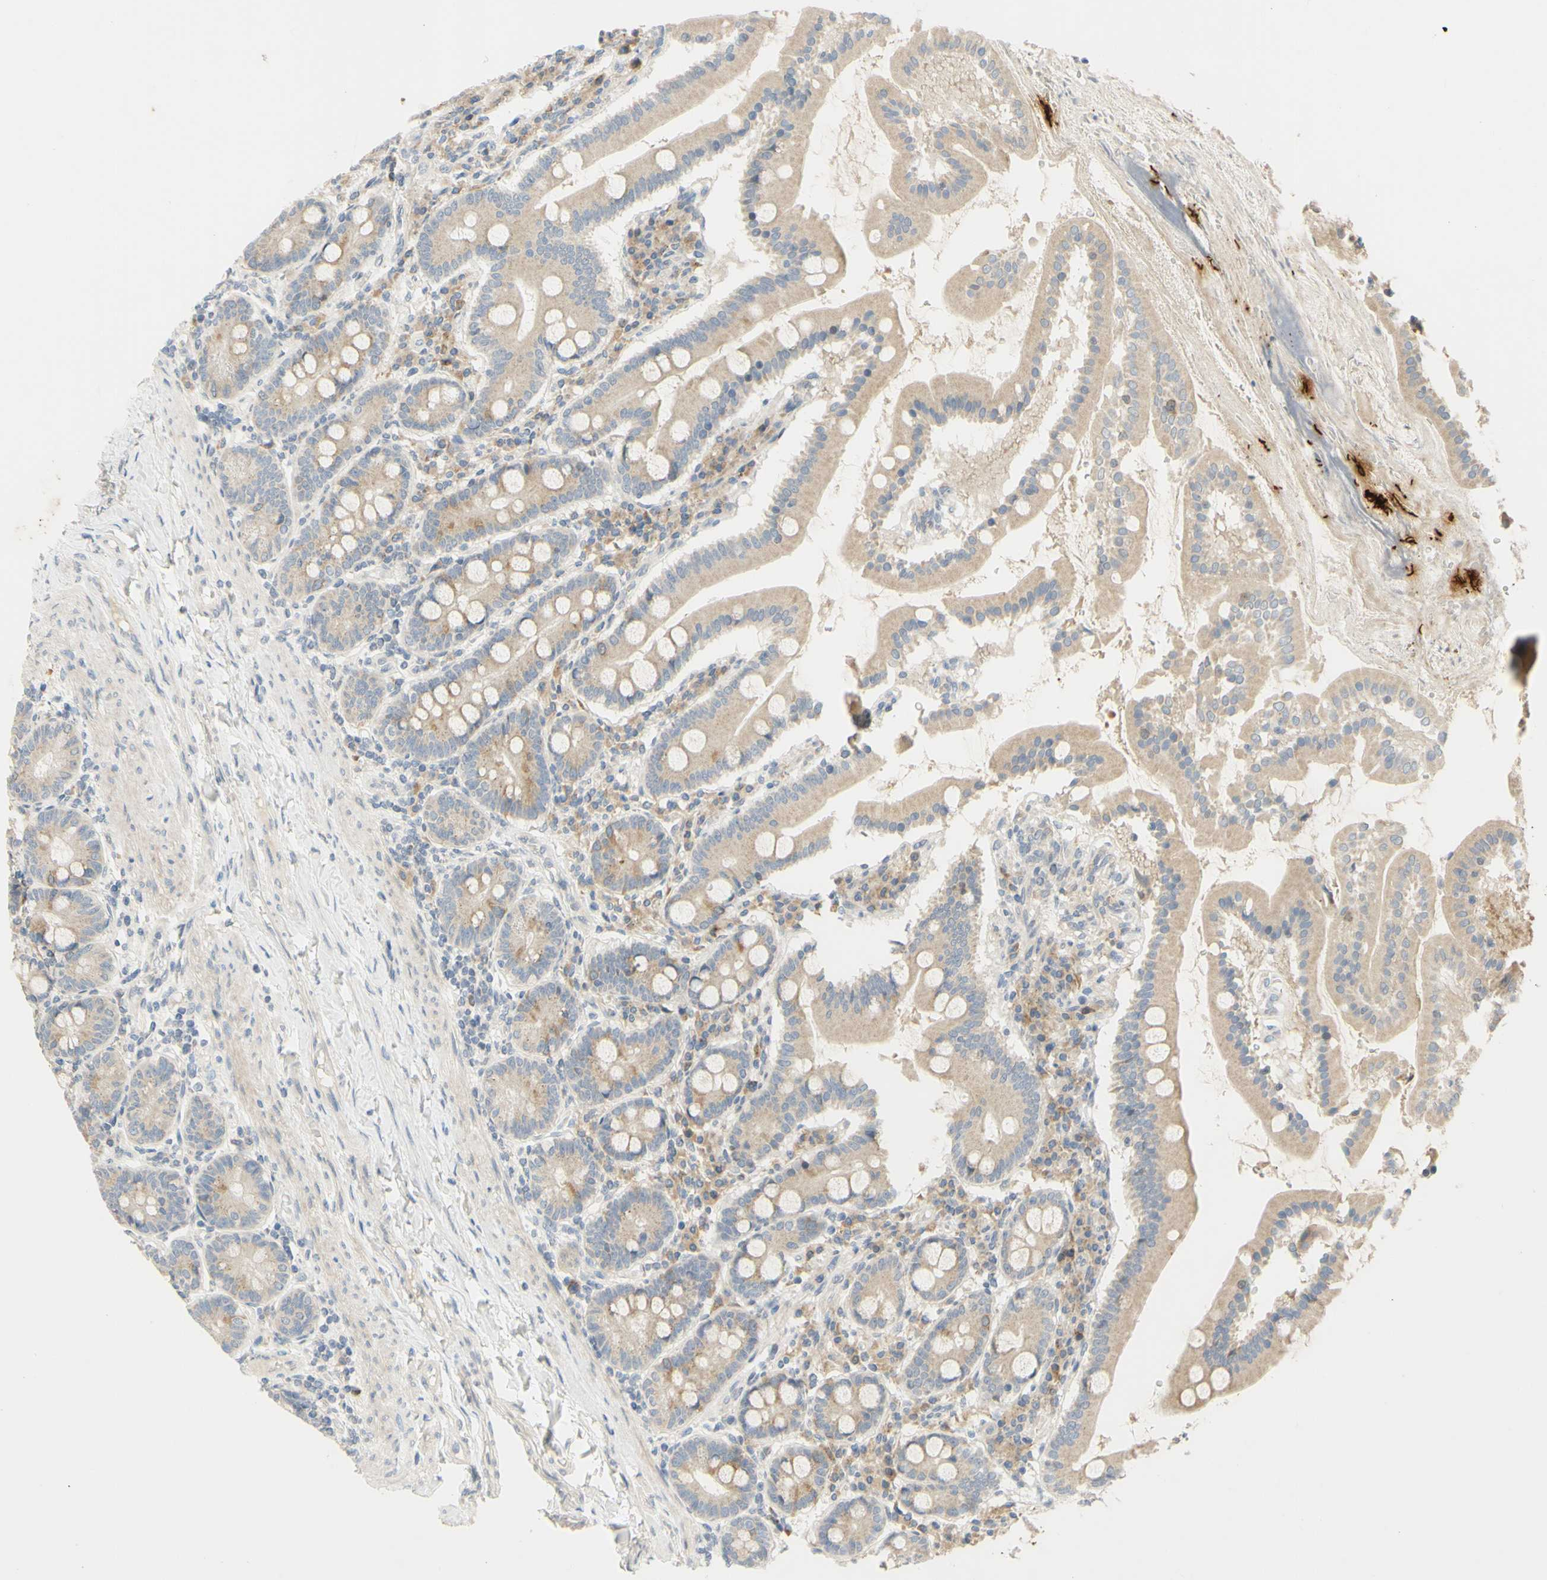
{"staining": {"intensity": "weak", "quantity": ">75%", "location": "cytoplasmic/membranous"}, "tissue": "duodenum", "cell_type": "Glandular cells", "image_type": "normal", "snomed": [{"axis": "morphology", "description": "Normal tissue, NOS"}, {"axis": "topography", "description": "Duodenum"}], "caption": "IHC micrograph of unremarkable duodenum stained for a protein (brown), which shows low levels of weak cytoplasmic/membranous expression in about >75% of glandular cells.", "gene": "CCNB2", "patient": {"sex": "male", "age": 50}}